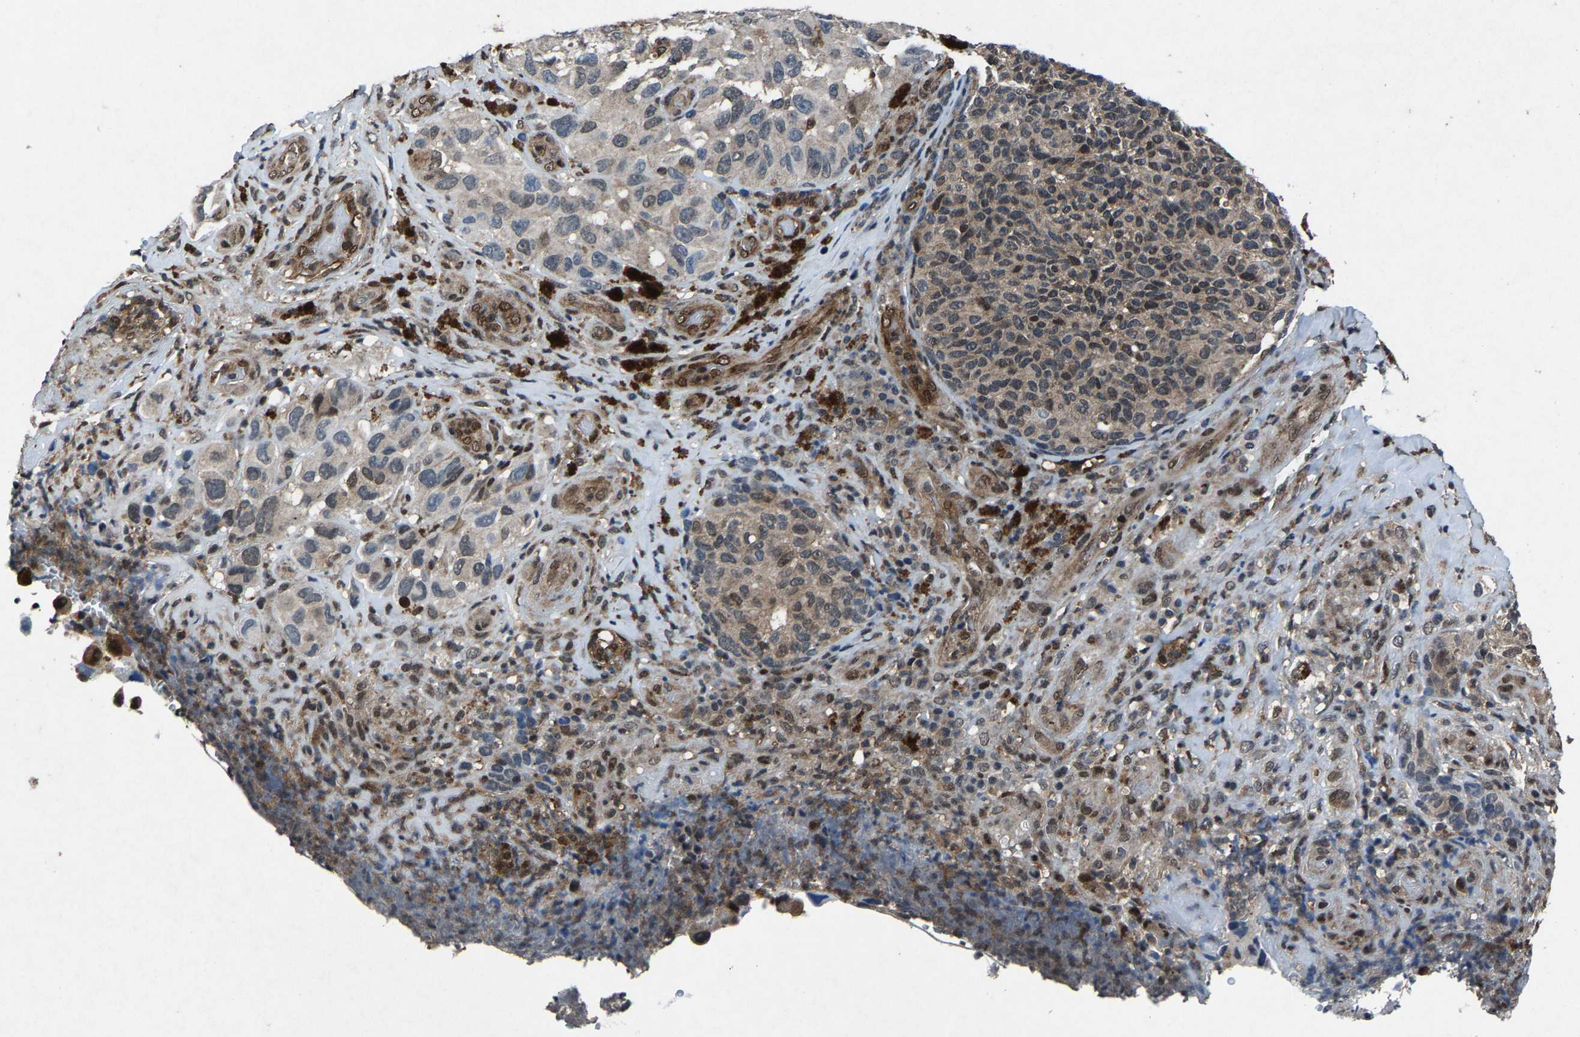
{"staining": {"intensity": "weak", "quantity": "25%-75%", "location": "cytoplasmic/membranous"}, "tissue": "melanoma", "cell_type": "Tumor cells", "image_type": "cancer", "snomed": [{"axis": "morphology", "description": "Malignant melanoma, NOS"}, {"axis": "topography", "description": "Skin"}], "caption": "IHC (DAB (3,3'-diaminobenzidine)) staining of melanoma shows weak cytoplasmic/membranous protein expression in about 25%-75% of tumor cells.", "gene": "ATXN3", "patient": {"sex": "female", "age": 73}}